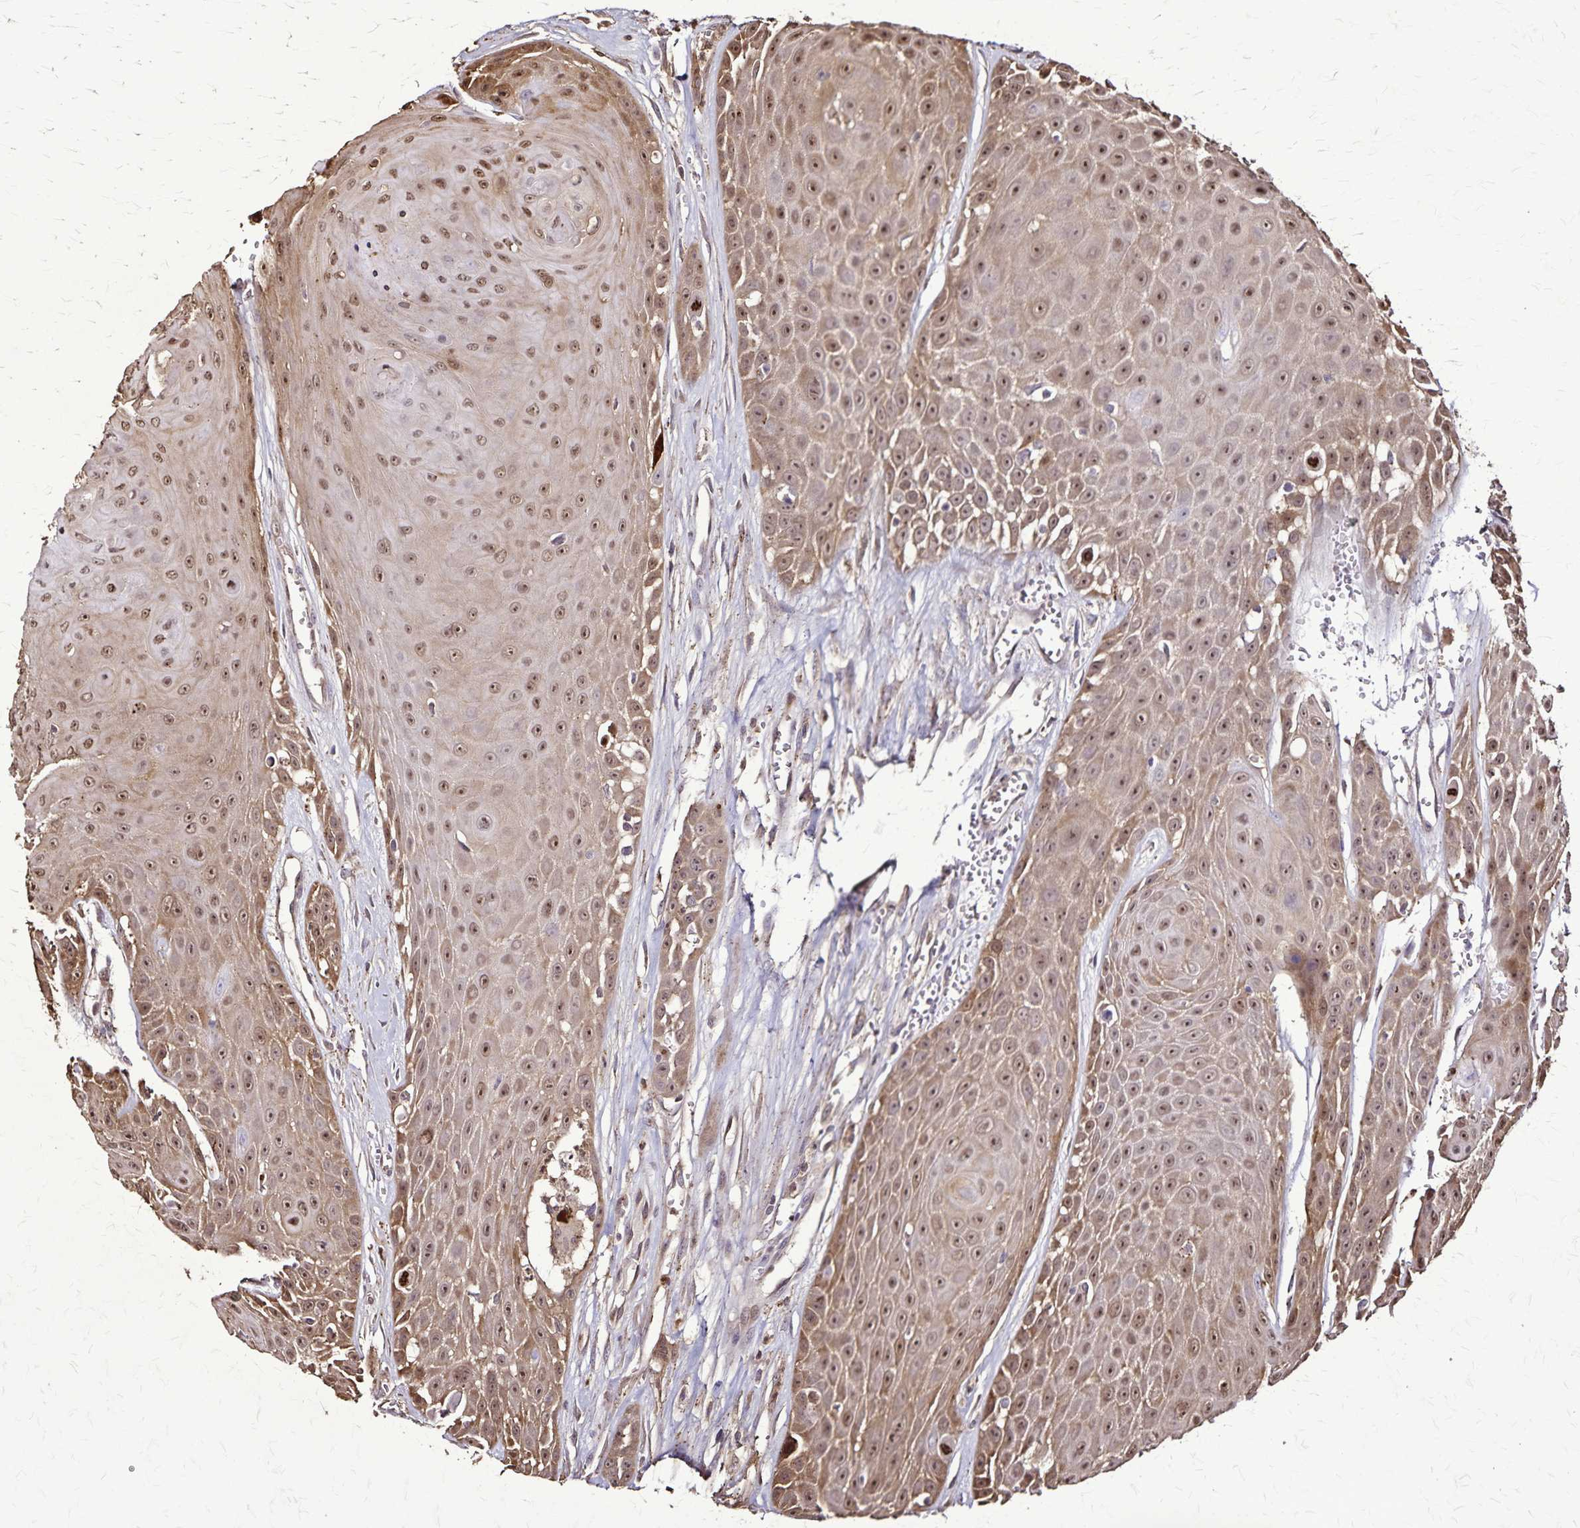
{"staining": {"intensity": "moderate", "quantity": ">75%", "location": "cytoplasmic/membranous,nuclear"}, "tissue": "head and neck cancer", "cell_type": "Tumor cells", "image_type": "cancer", "snomed": [{"axis": "morphology", "description": "Squamous cell carcinoma, NOS"}, {"axis": "topography", "description": "Oral tissue"}, {"axis": "topography", "description": "Head-Neck"}], "caption": "Approximately >75% of tumor cells in human head and neck squamous cell carcinoma demonstrate moderate cytoplasmic/membranous and nuclear protein staining as visualized by brown immunohistochemical staining.", "gene": "CHMP1B", "patient": {"sex": "male", "age": 81}}